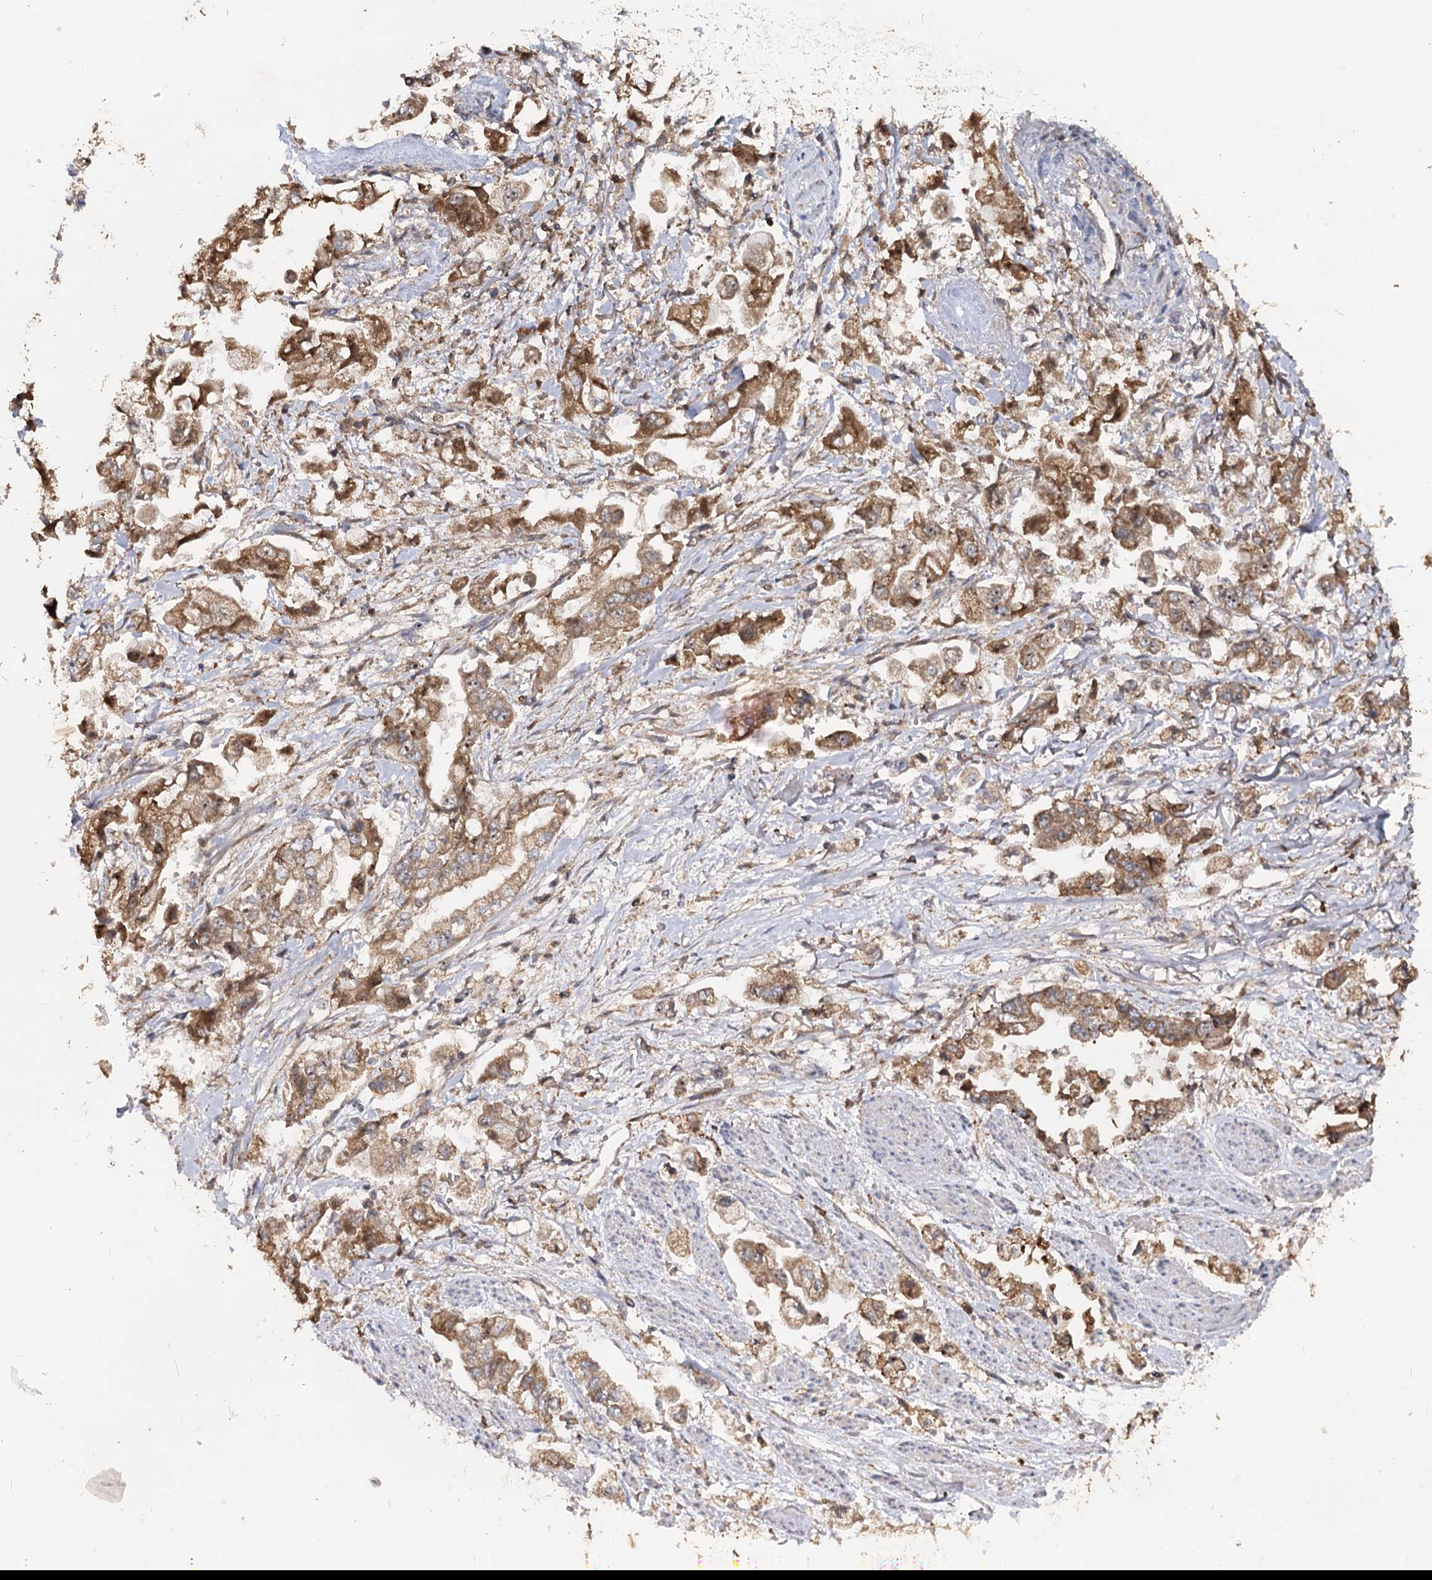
{"staining": {"intensity": "moderate", "quantity": ">75%", "location": "cytoplasmic/membranous"}, "tissue": "stomach cancer", "cell_type": "Tumor cells", "image_type": "cancer", "snomed": [{"axis": "morphology", "description": "Adenocarcinoma, NOS"}, {"axis": "topography", "description": "Stomach"}], "caption": "A brown stain labels moderate cytoplasmic/membranous staining of a protein in stomach adenocarcinoma tumor cells. Immunohistochemistry stains the protein in brown and the nuclei are stained blue.", "gene": "FAM53B", "patient": {"sex": "male", "age": 62}}